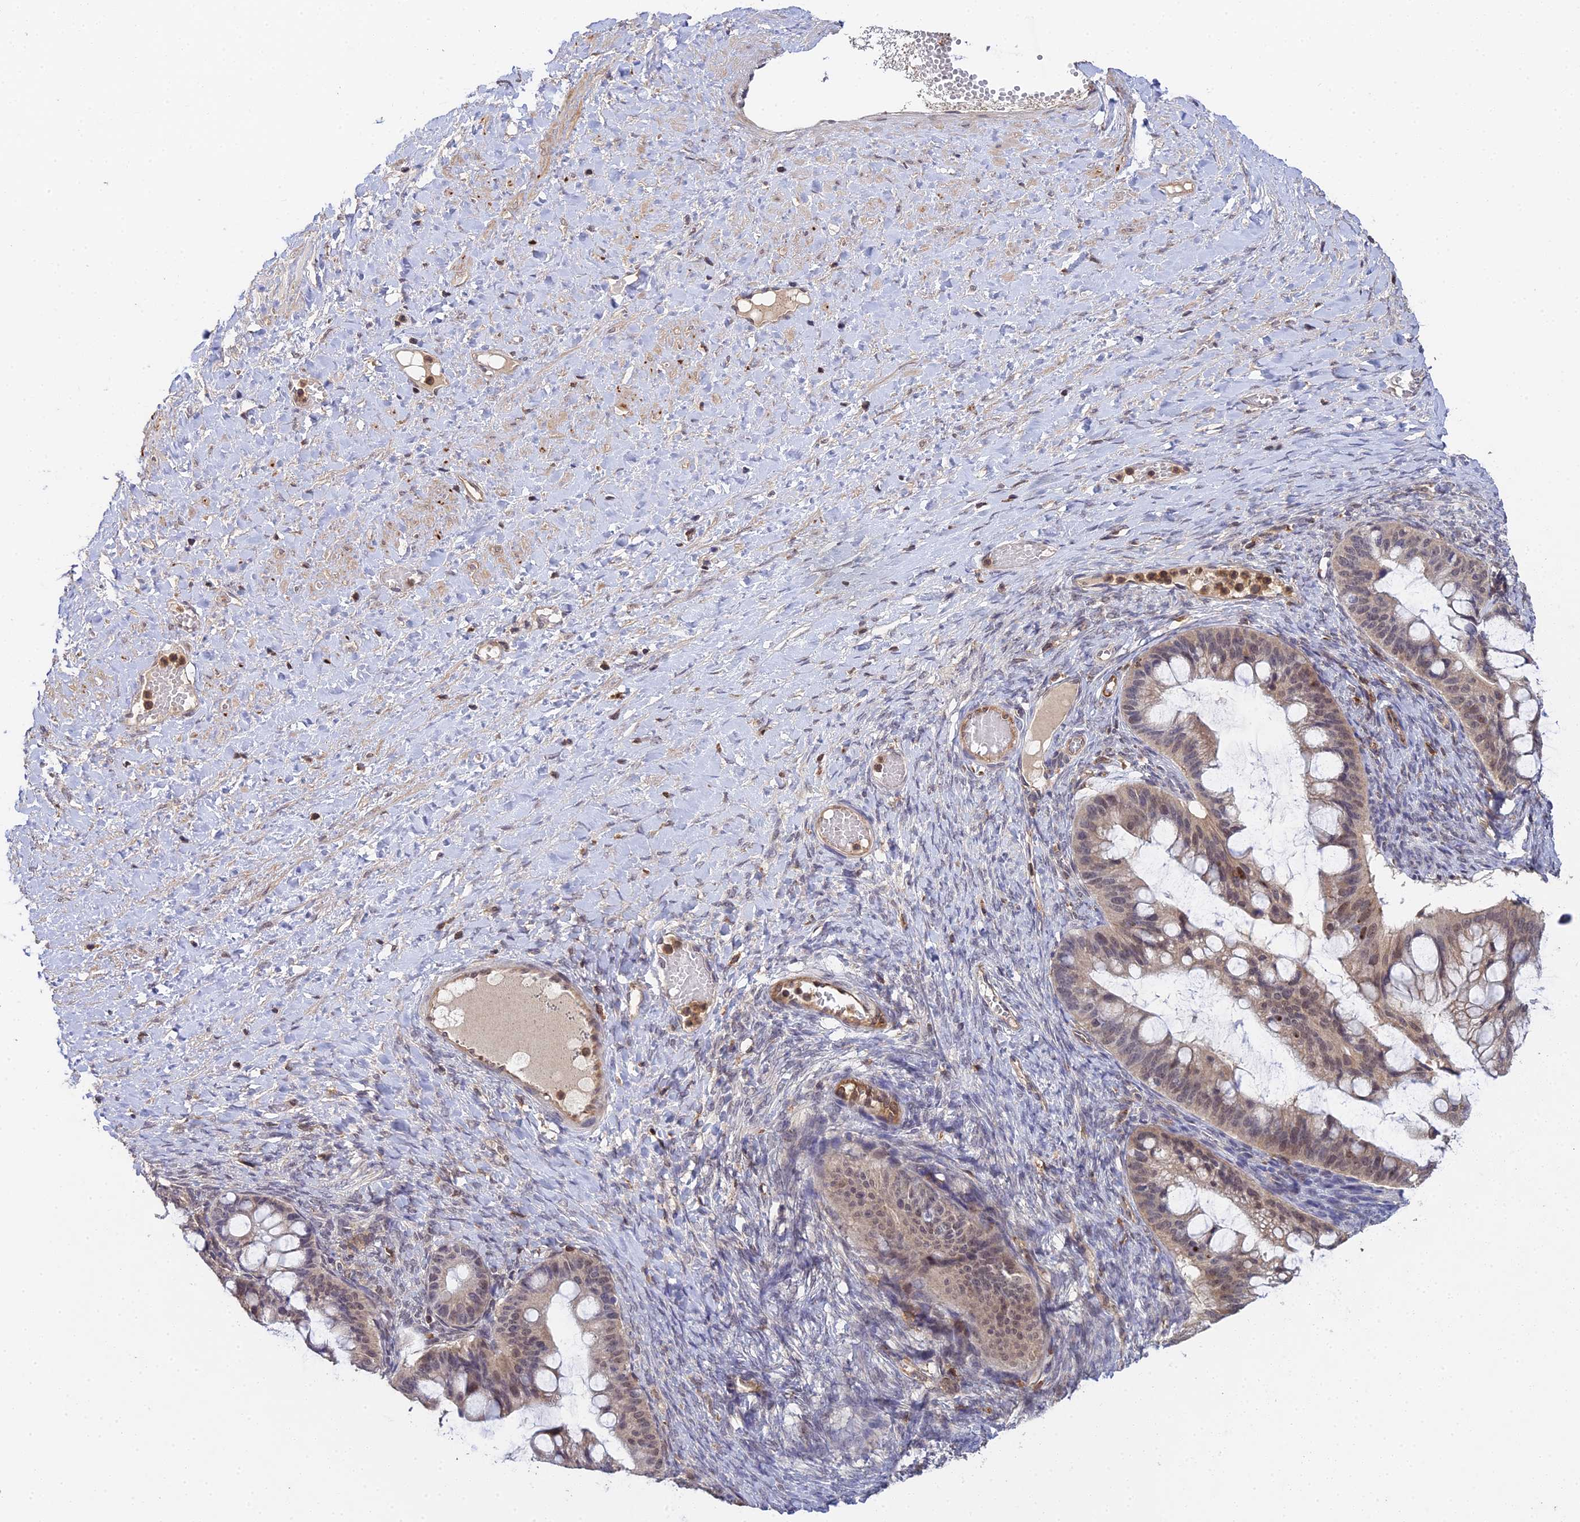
{"staining": {"intensity": "moderate", "quantity": ">75%", "location": "cytoplasmic/membranous,nuclear"}, "tissue": "ovarian cancer", "cell_type": "Tumor cells", "image_type": "cancer", "snomed": [{"axis": "morphology", "description": "Cystadenocarcinoma, mucinous, NOS"}, {"axis": "topography", "description": "Ovary"}], "caption": "Ovarian mucinous cystadenocarcinoma stained with a protein marker demonstrates moderate staining in tumor cells.", "gene": "TPRX1", "patient": {"sex": "female", "age": 73}}